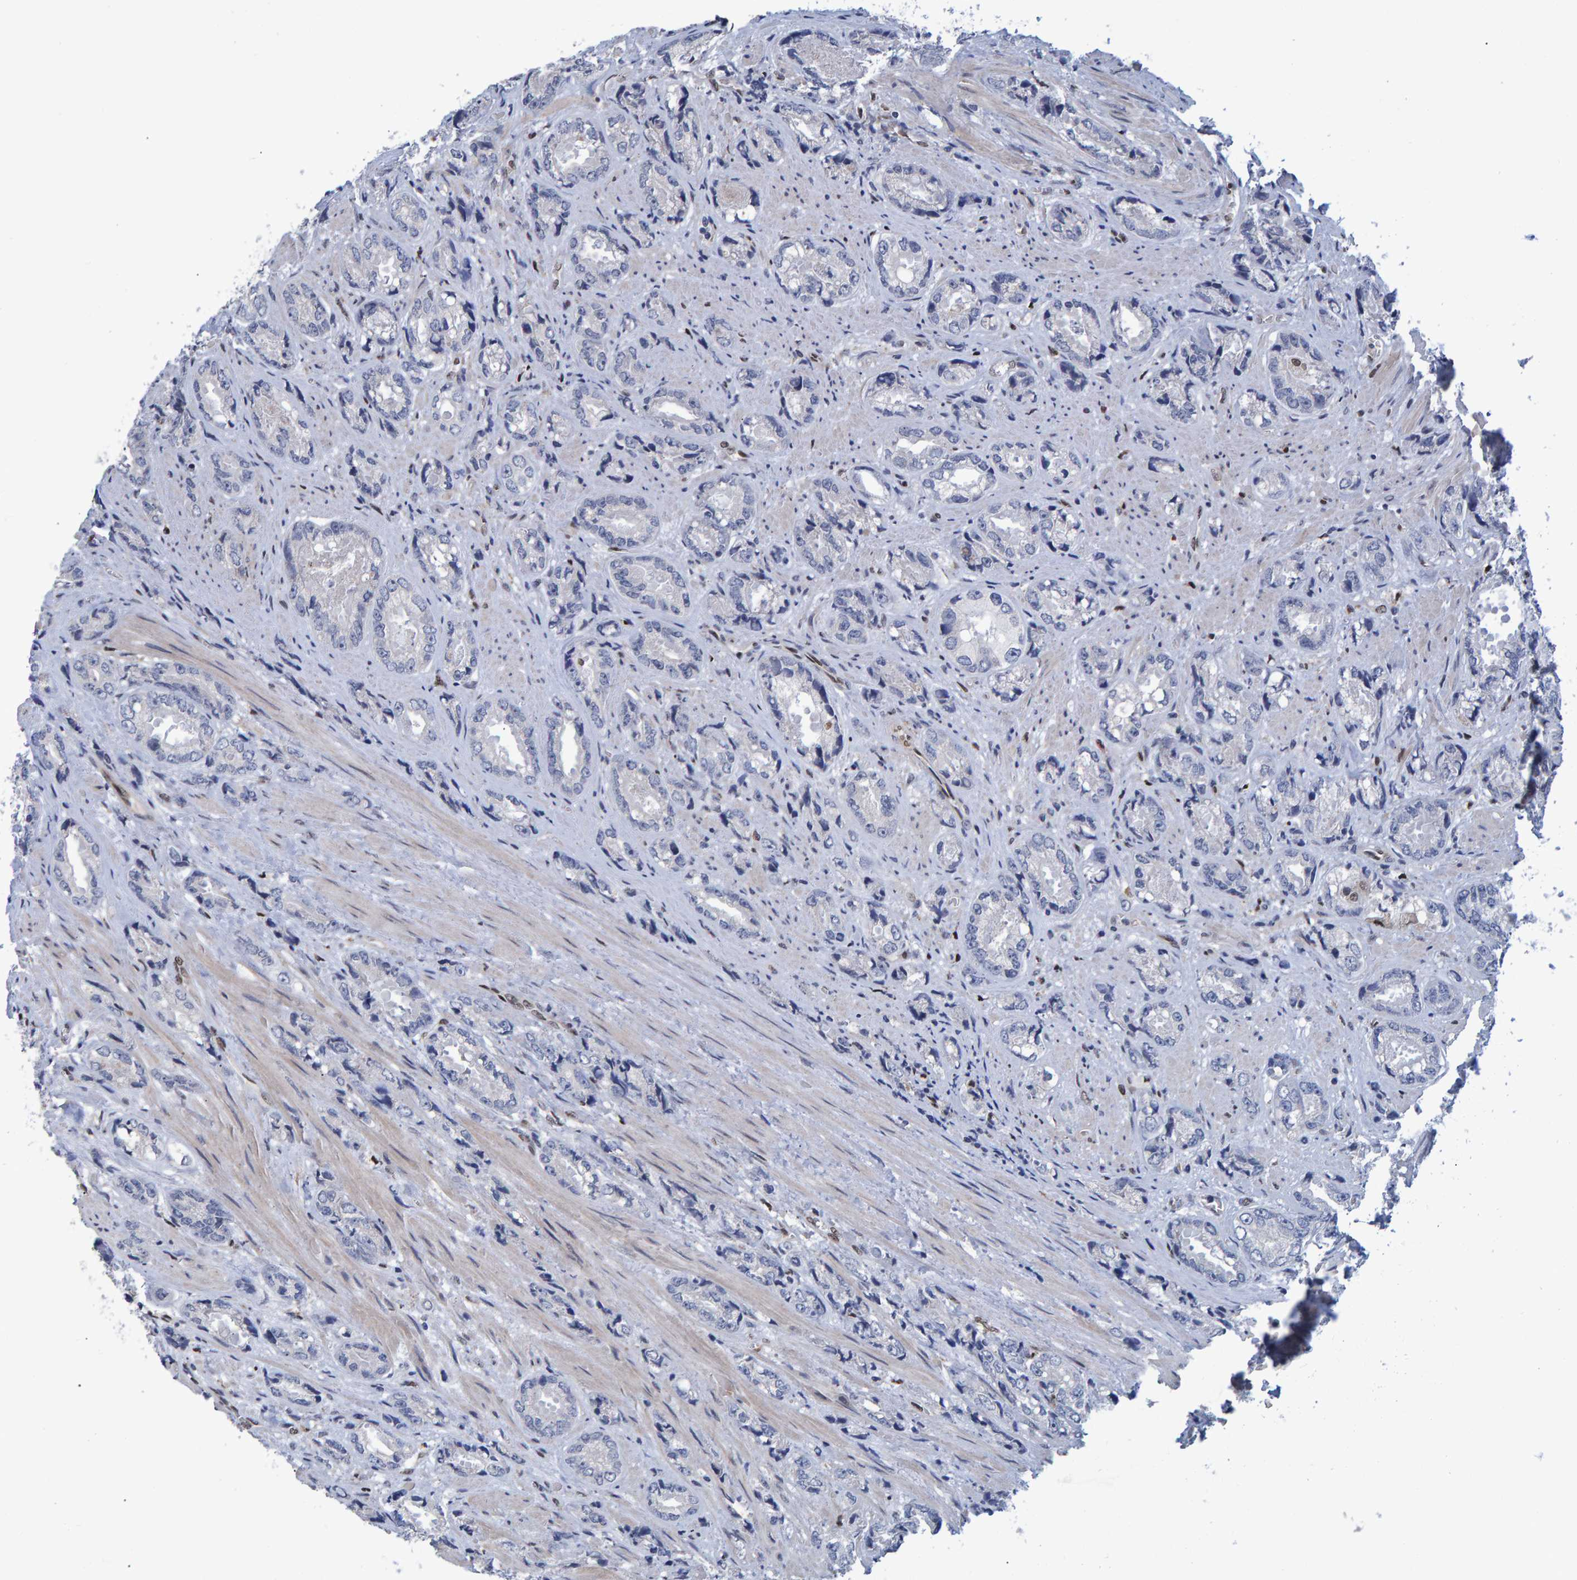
{"staining": {"intensity": "negative", "quantity": "none", "location": "none"}, "tissue": "prostate cancer", "cell_type": "Tumor cells", "image_type": "cancer", "snomed": [{"axis": "morphology", "description": "Adenocarcinoma, High grade"}, {"axis": "topography", "description": "Prostate"}], "caption": "Adenocarcinoma (high-grade) (prostate) was stained to show a protein in brown. There is no significant positivity in tumor cells. (Immunohistochemistry (ihc), brightfield microscopy, high magnification).", "gene": "QKI", "patient": {"sex": "male", "age": 61}}